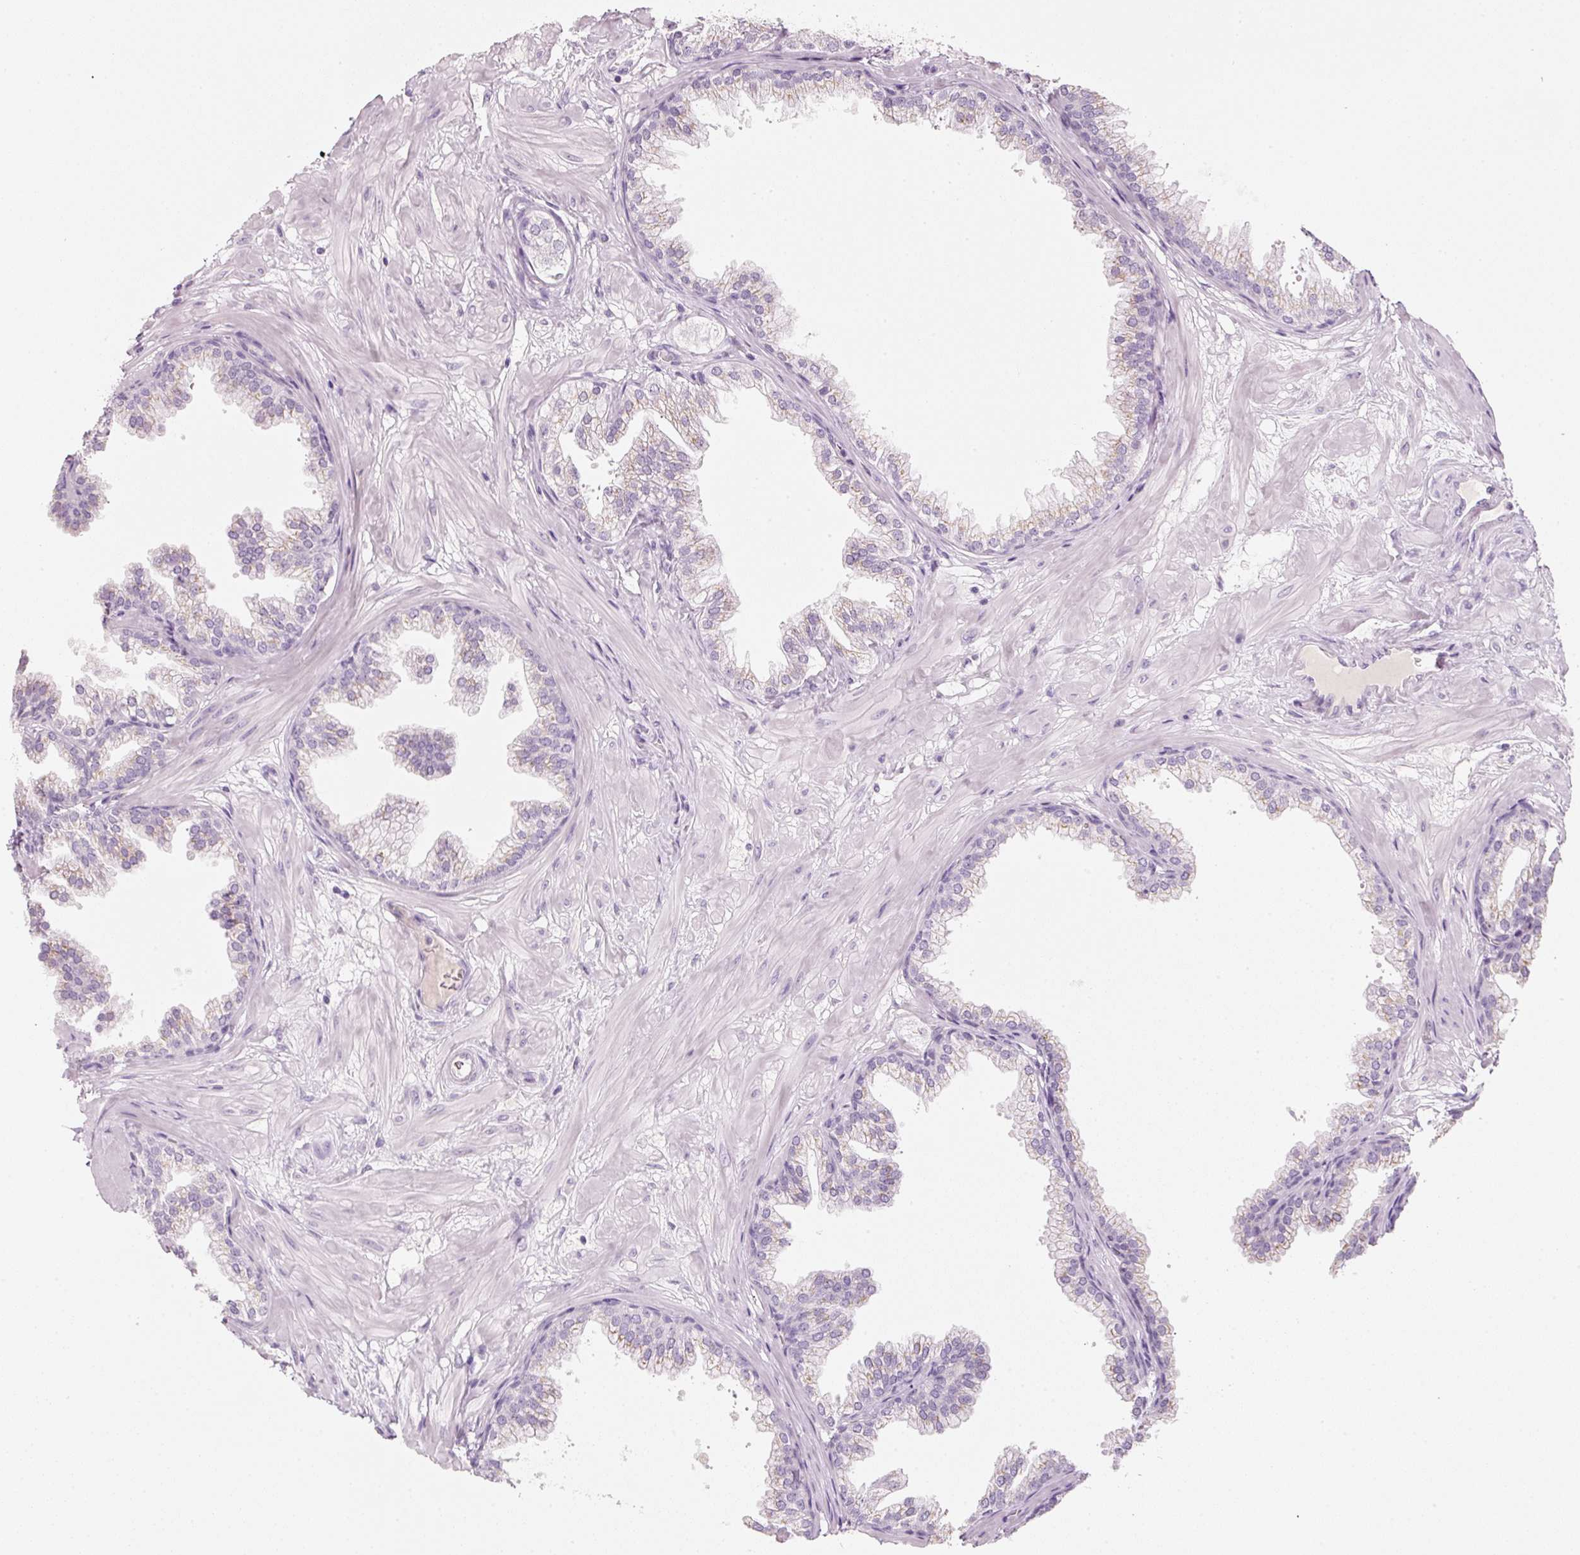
{"staining": {"intensity": "weak", "quantity": "<25%", "location": "cytoplasmic/membranous"}, "tissue": "prostate", "cell_type": "Glandular cells", "image_type": "normal", "snomed": [{"axis": "morphology", "description": "Normal tissue, NOS"}, {"axis": "topography", "description": "Prostate"}], "caption": "The immunohistochemistry photomicrograph has no significant staining in glandular cells of prostate.", "gene": "ENSG00000206549", "patient": {"sex": "male", "age": 37}}